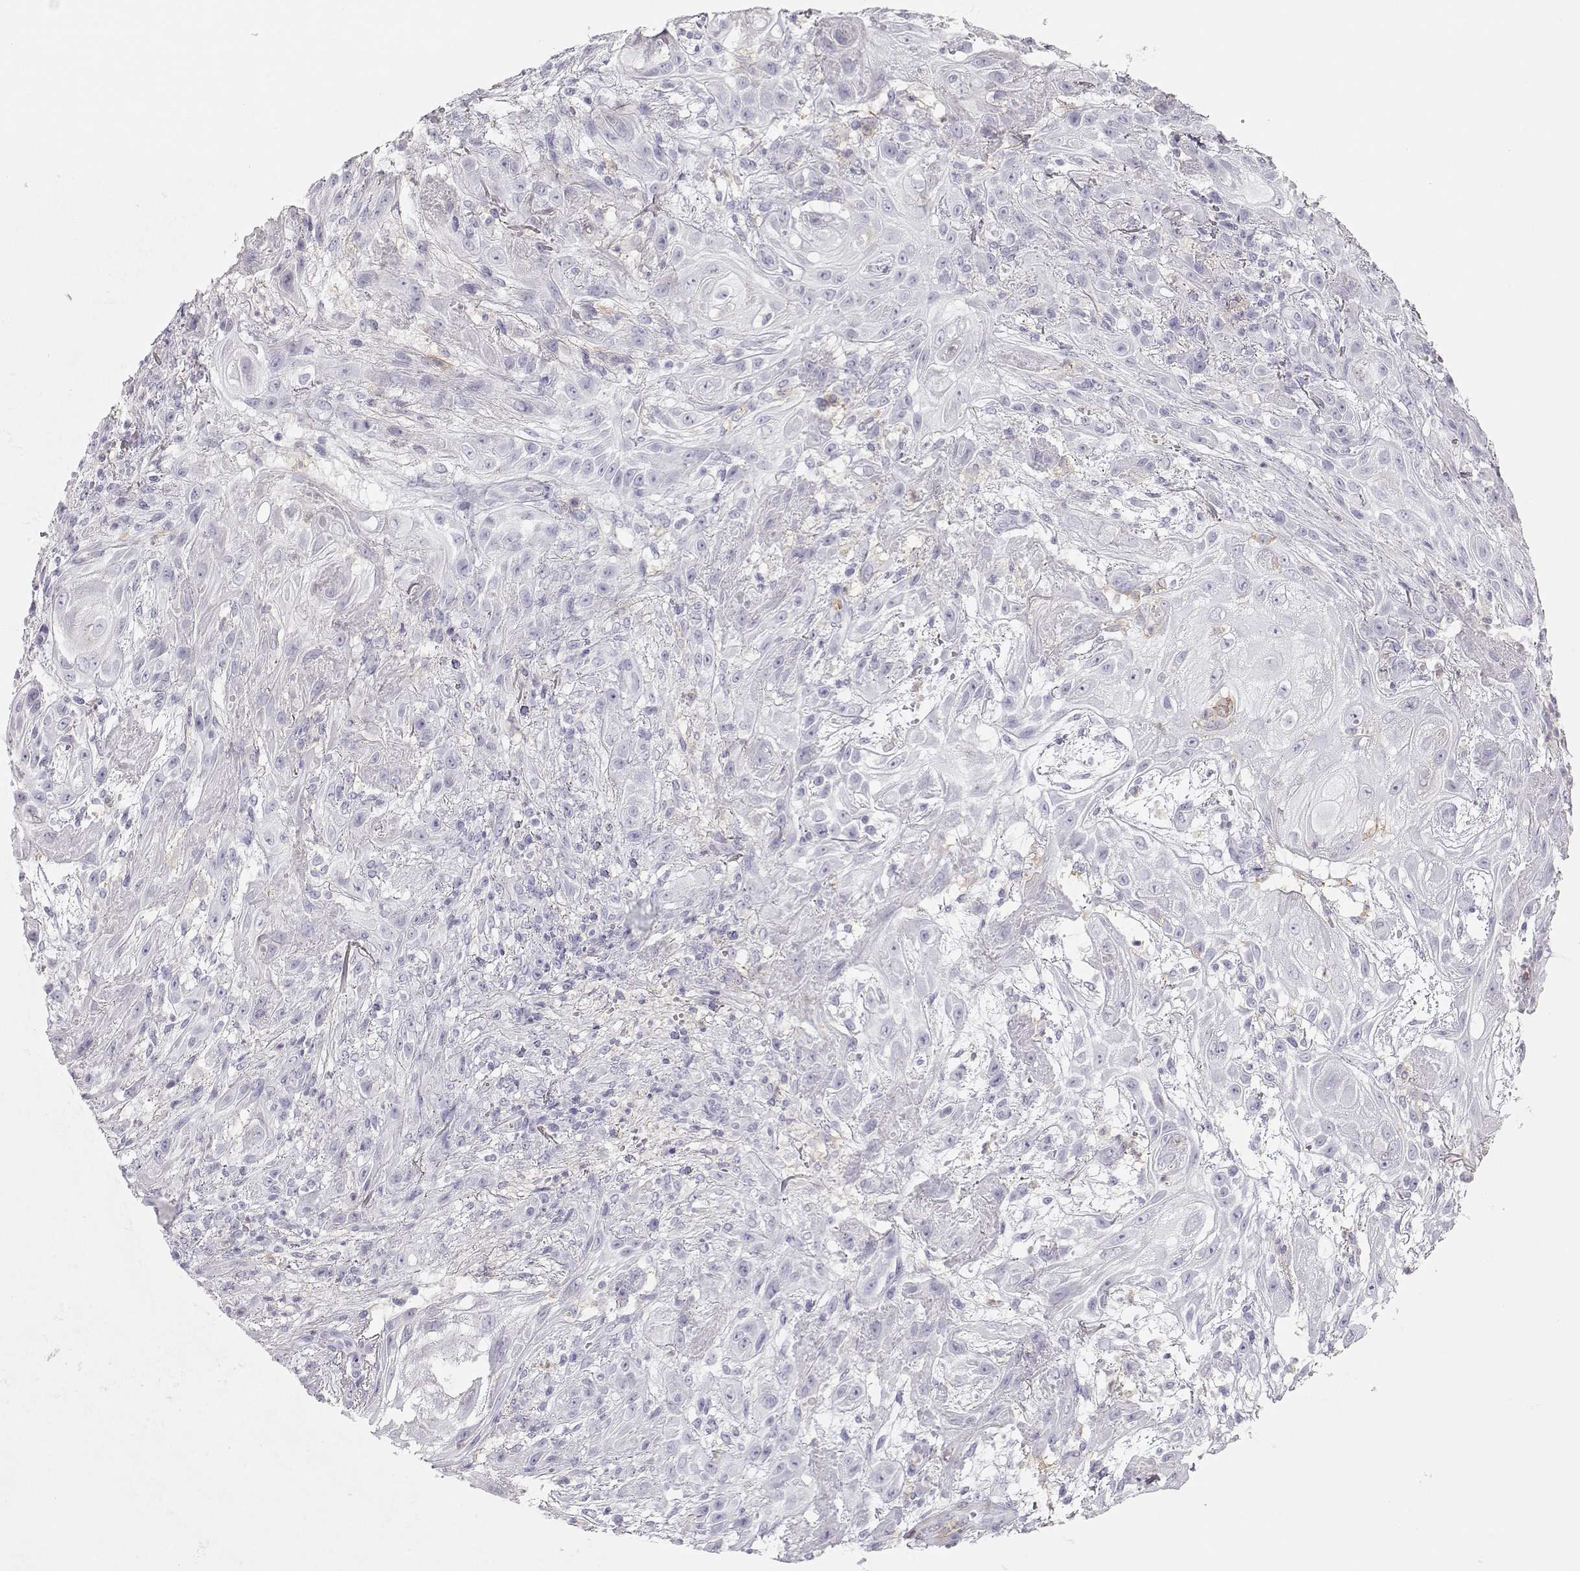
{"staining": {"intensity": "negative", "quantity": "none", "location": "none"}, "tissue": "skin cancer", "cell_type": "Tumor cells", "image_type": "cancer", "snomed": [{"axis": "morphology", "description": "Squamous cell carcinoma, NOS"}, {"axis": "topography", "description": "Skin"}], "caption": "IHC histopathology image of neoplastic tissue: squamous cell carcinoma (skin) stained with DAB reveals no significant protein staining in tumor cells.", "gene": "MIP", "patient": {"sex": "male", "age": 62}}